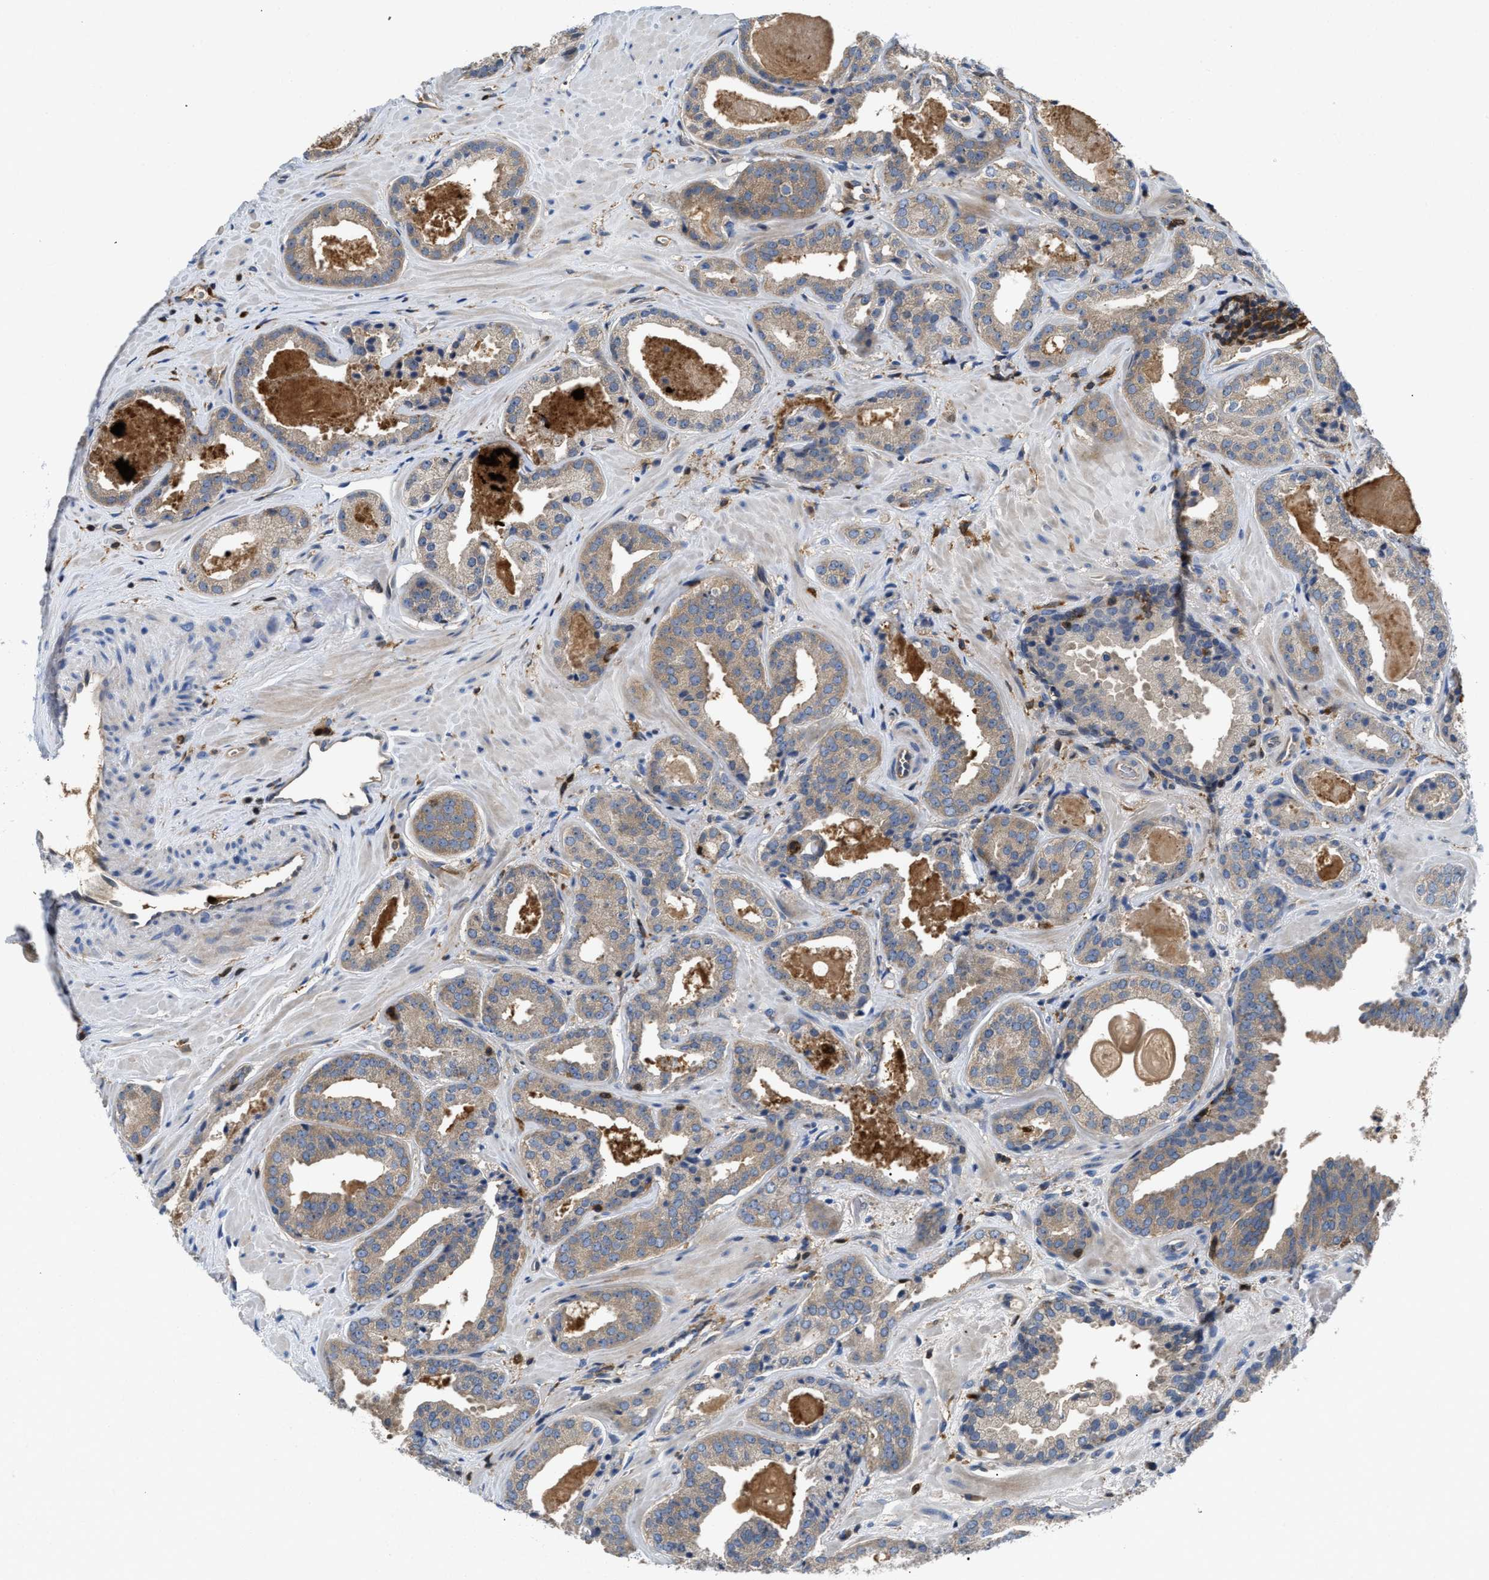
{"staining": {"intensity": "weak", "quantity": ">75%", "location": "cytoplasmic/membranous"}, "tissue": "prostate cancer", "cell_type": "Tumor cells", "image_type": "cancer", "snomed": [{"axis": "morphology", "description": "Adenocarcinoma, Low grade"}, {"axis": "topography", "description": "Prostate"}], "caption": "A high-resolution image shows IHC staining of prostate cancer (low-grade adenocarcinoma), which displays weak cytoplasmic/membranous staining in about >75% of tumor cells.", "gene": "OSTF1", "patient": {"sex": "male", "age": 71}}